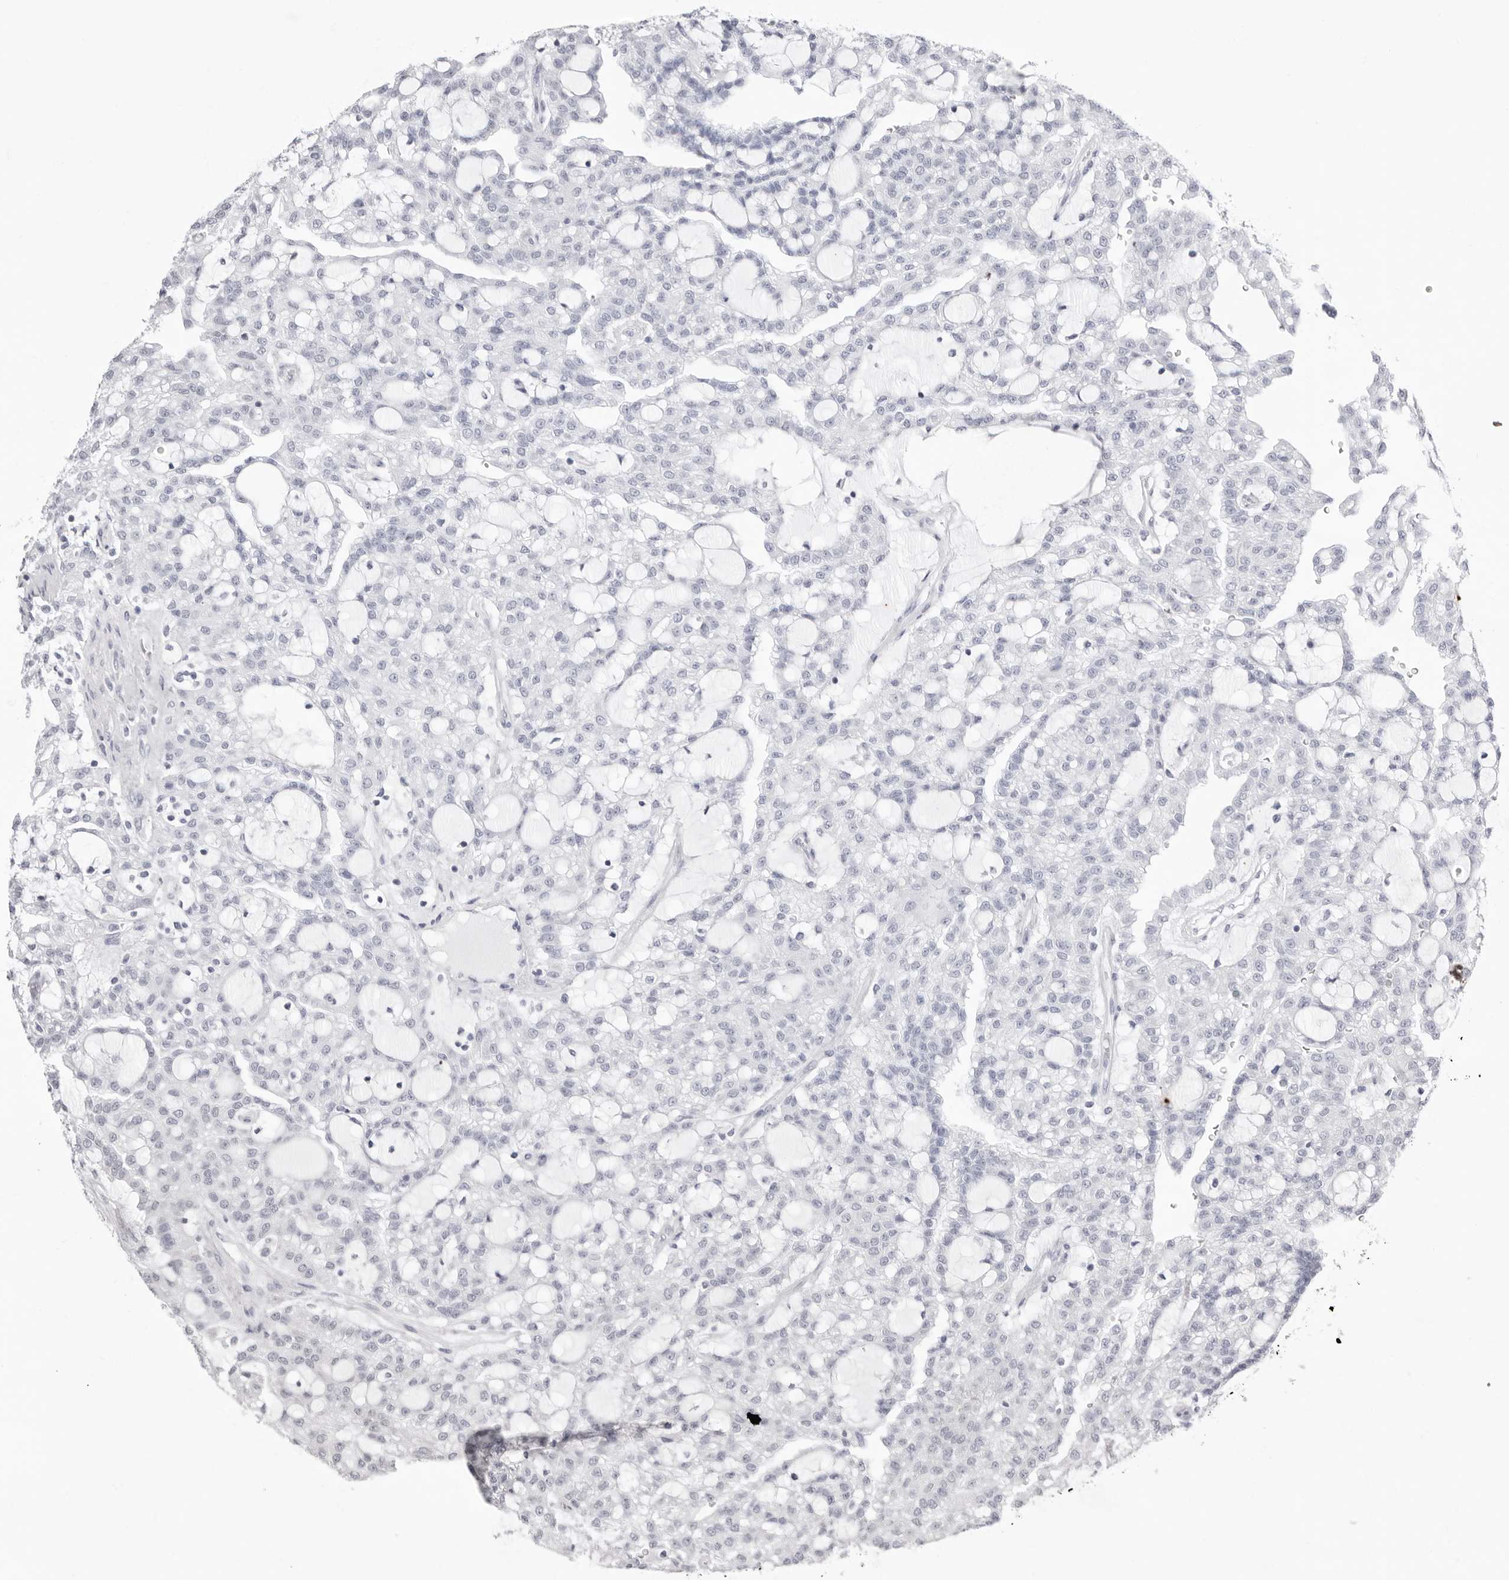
{"staining": {"intensity": "negative", "quantity": "none", "location": "none"}, "tissue": "renal cancer", "cell_type": "Tumor cells", "image_type": "cancer", "snomed": [{"axis": "morphology", "description": "Adenocarcinoma, NOS"}, {"axis": "topography", "description": "Kidney"}], "caption": "Human renal cancer stained for a protein using immunohistochemistry reveals no positivity in tumor cells.", "gene": "PPP2R5C", "patient": {"sex": "male", "age": 63}}